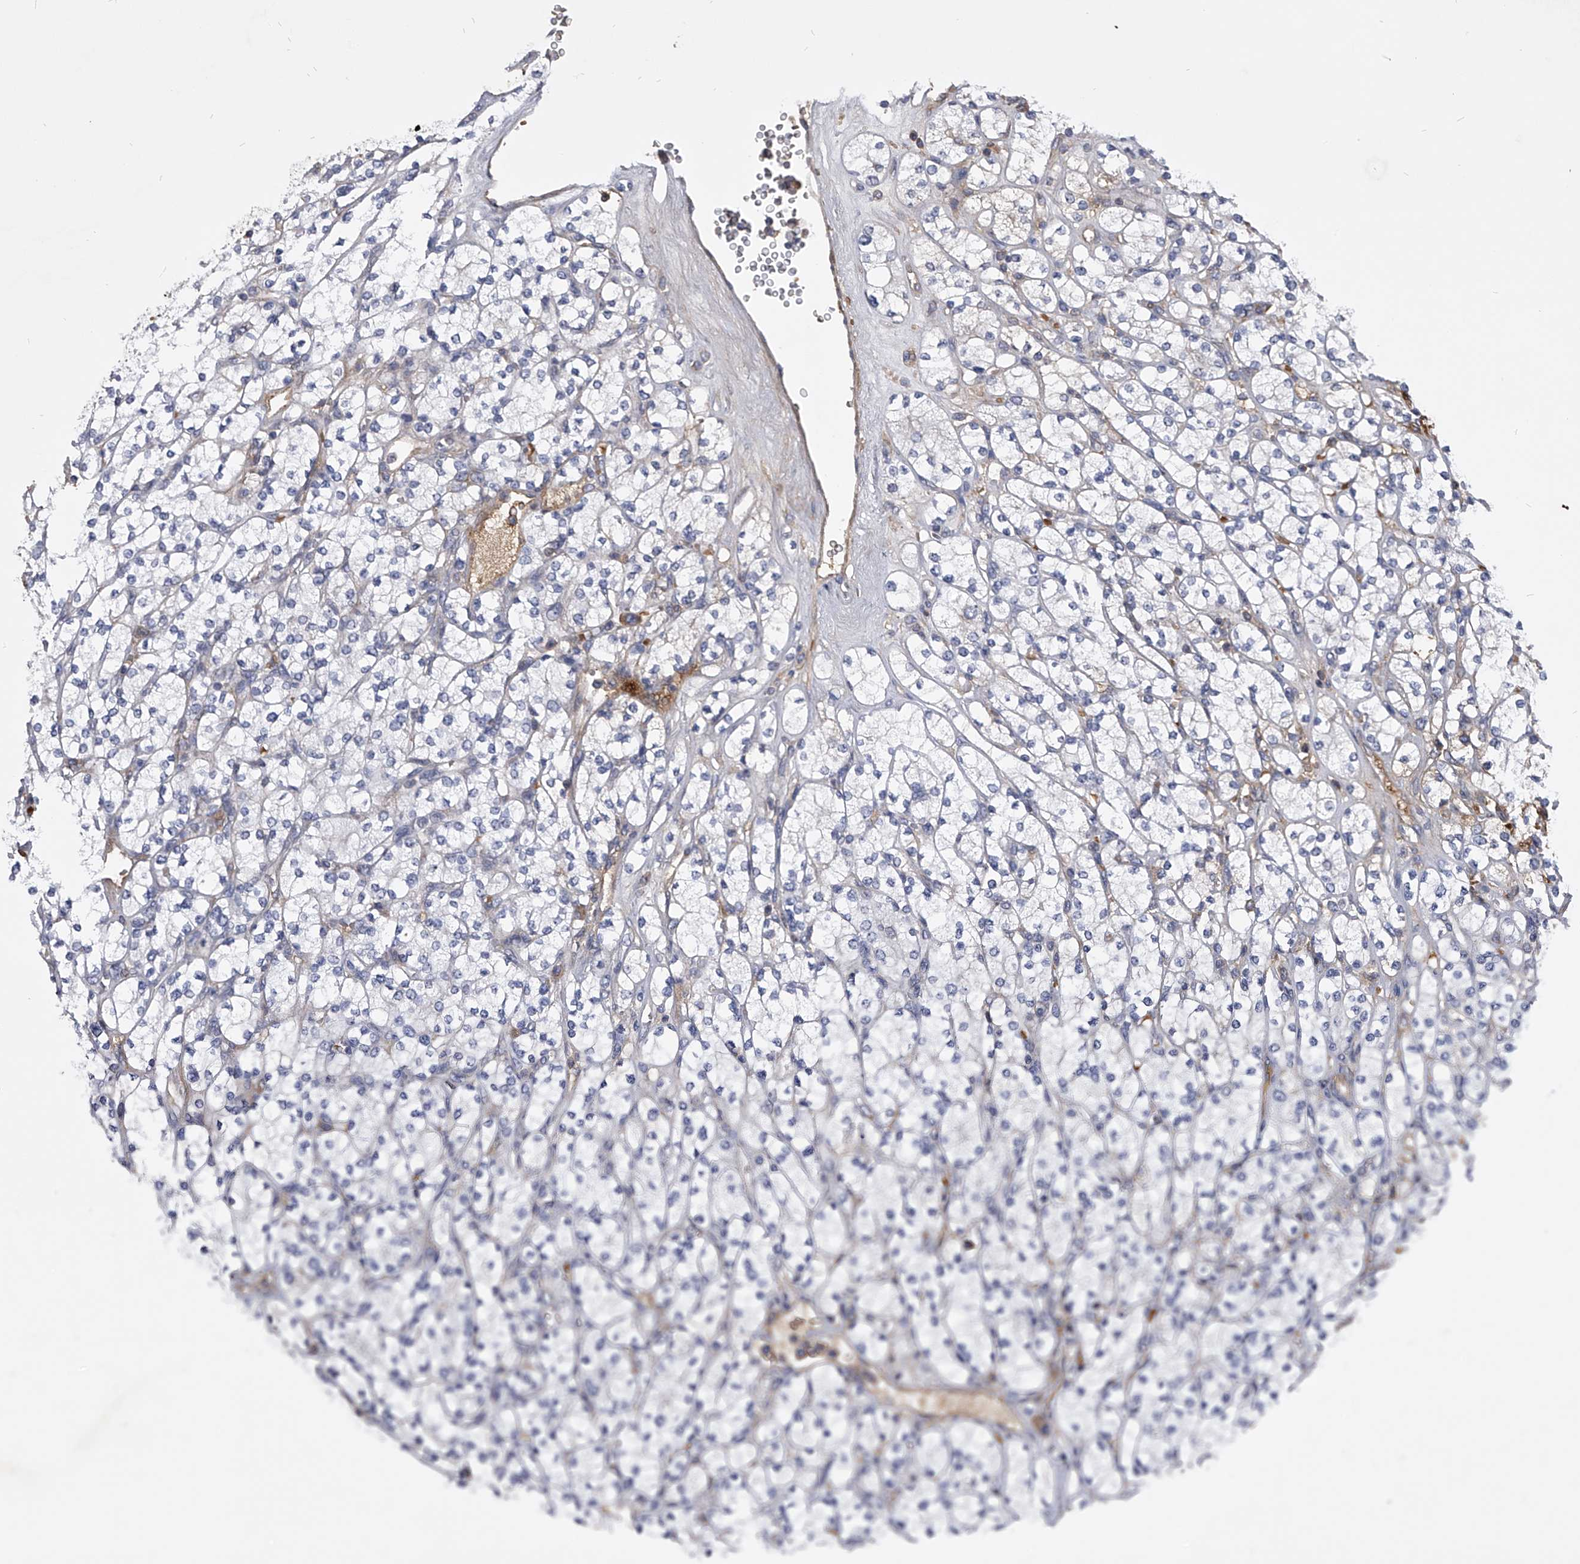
{"staining": {"intensity": "negative", "quantity": "none", "location": "none"}, "tissue": "renal cancer", "cell_type": "Tumor cells", "image_type": "cancer", "snomed": [{"axis": "morphology", "description": "Adenocarcinoma, NOS"}, {"axis": "topography", "description": "Kidney"}], "caption": "Human renal cancer (adenocarcinoma) stained for a protein using IHC shows no positivity in tumor cells.", "gene": "MDN1", "patient": {"sex": "male", "age": 77}}